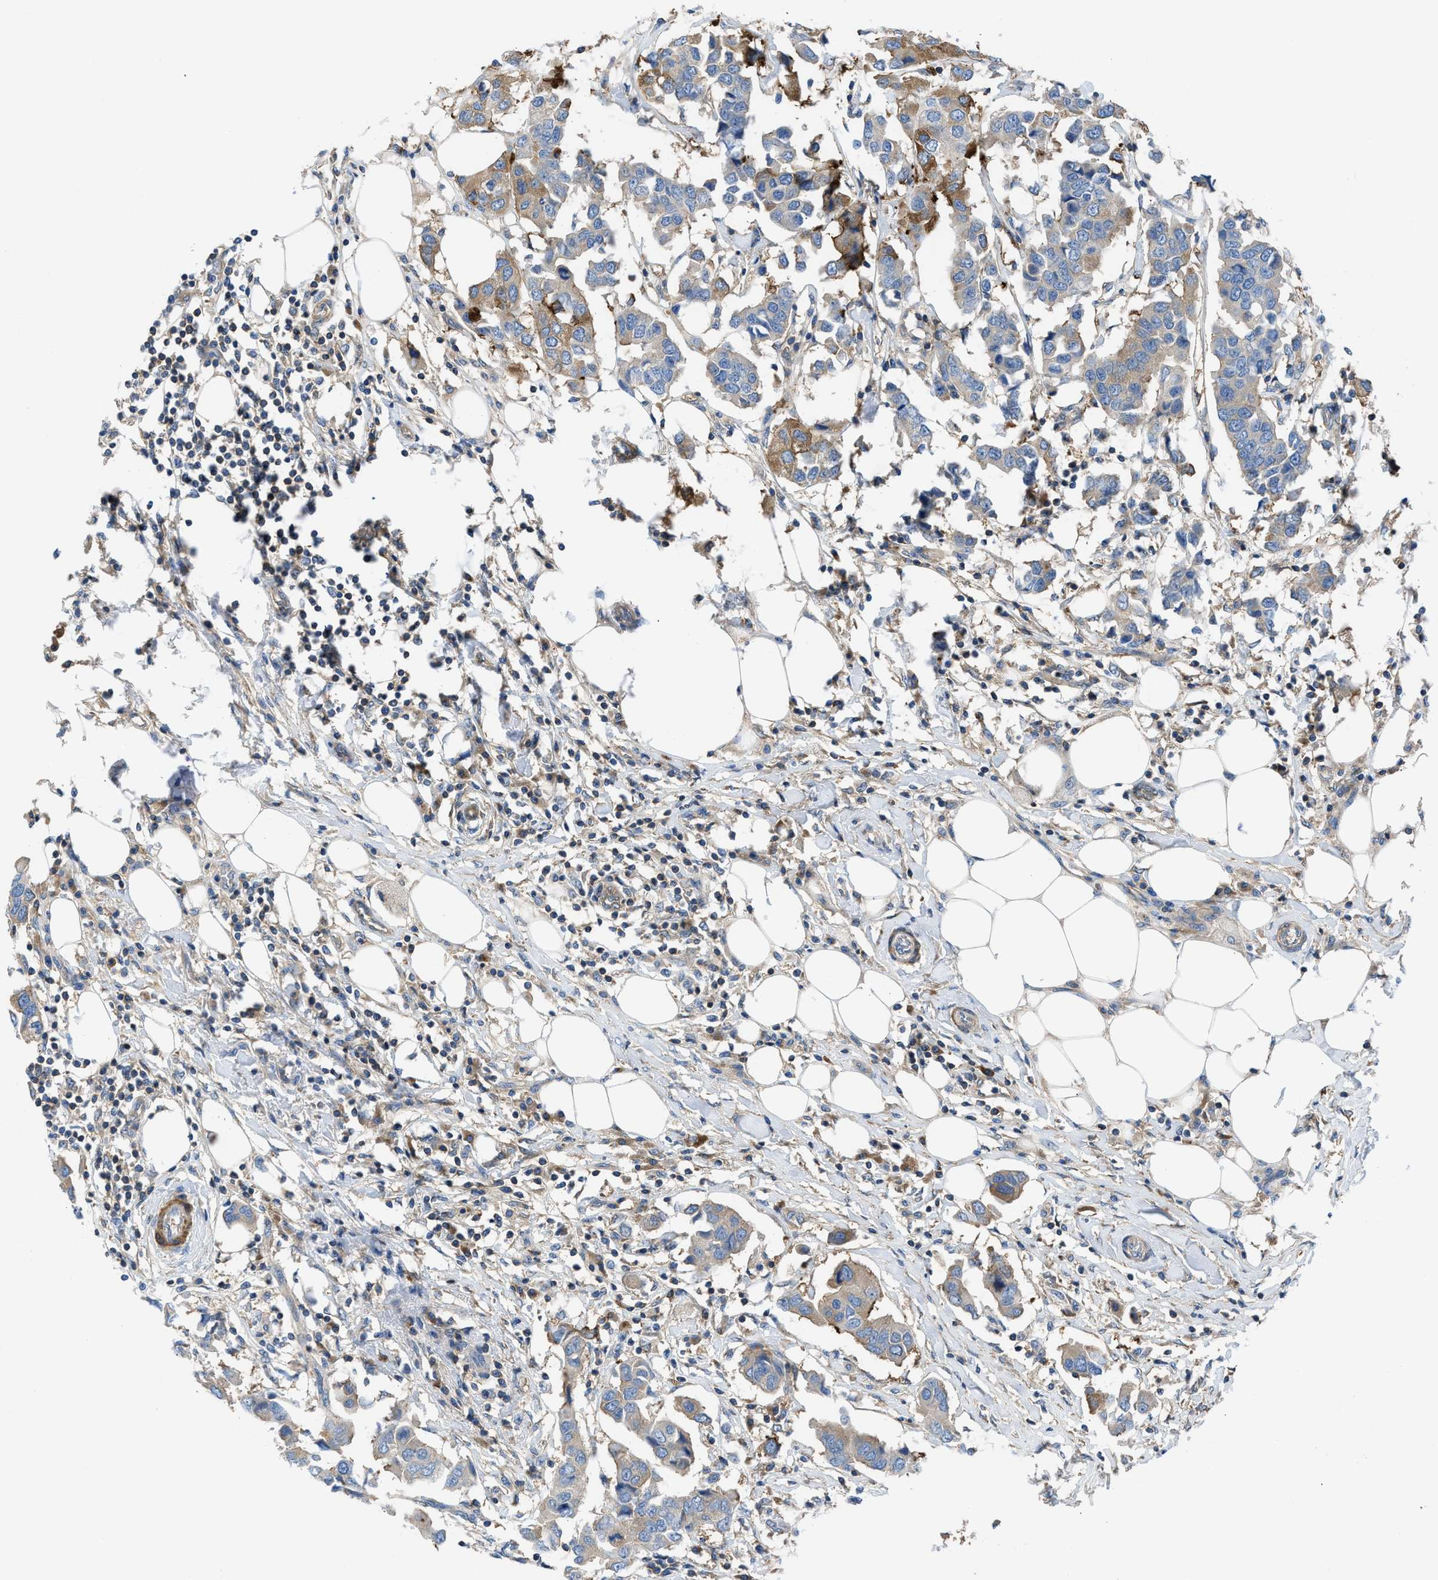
{"staining": {"intensity": "strong", "quantity": "25%-75%", "location": "cytoplasmic/membranous"}, "tissue": "breast cancer", "cell_type": "Tumor cells", "image_type": "cancer", "snomed": [{"axis": "morphology", "description": "Duct carcinoma"}, {"axis": "topography", "description": "Breast"}], "caption": "Breast cancer (infiltrating ductal carcinoma) stained with DAB (3,3'-diaminobenzidine) immunohistochemistry (IHC) exhibits high levels of strong cytoplasmic/membranous staining in approximately 25%-75% of tumor cells. (DAB (3,3'-diaminobenzidine) IHC with brightfield microscopy, high magnification).", "gene": "CHKB", "patient": {"sex": "female", "age": 80}}